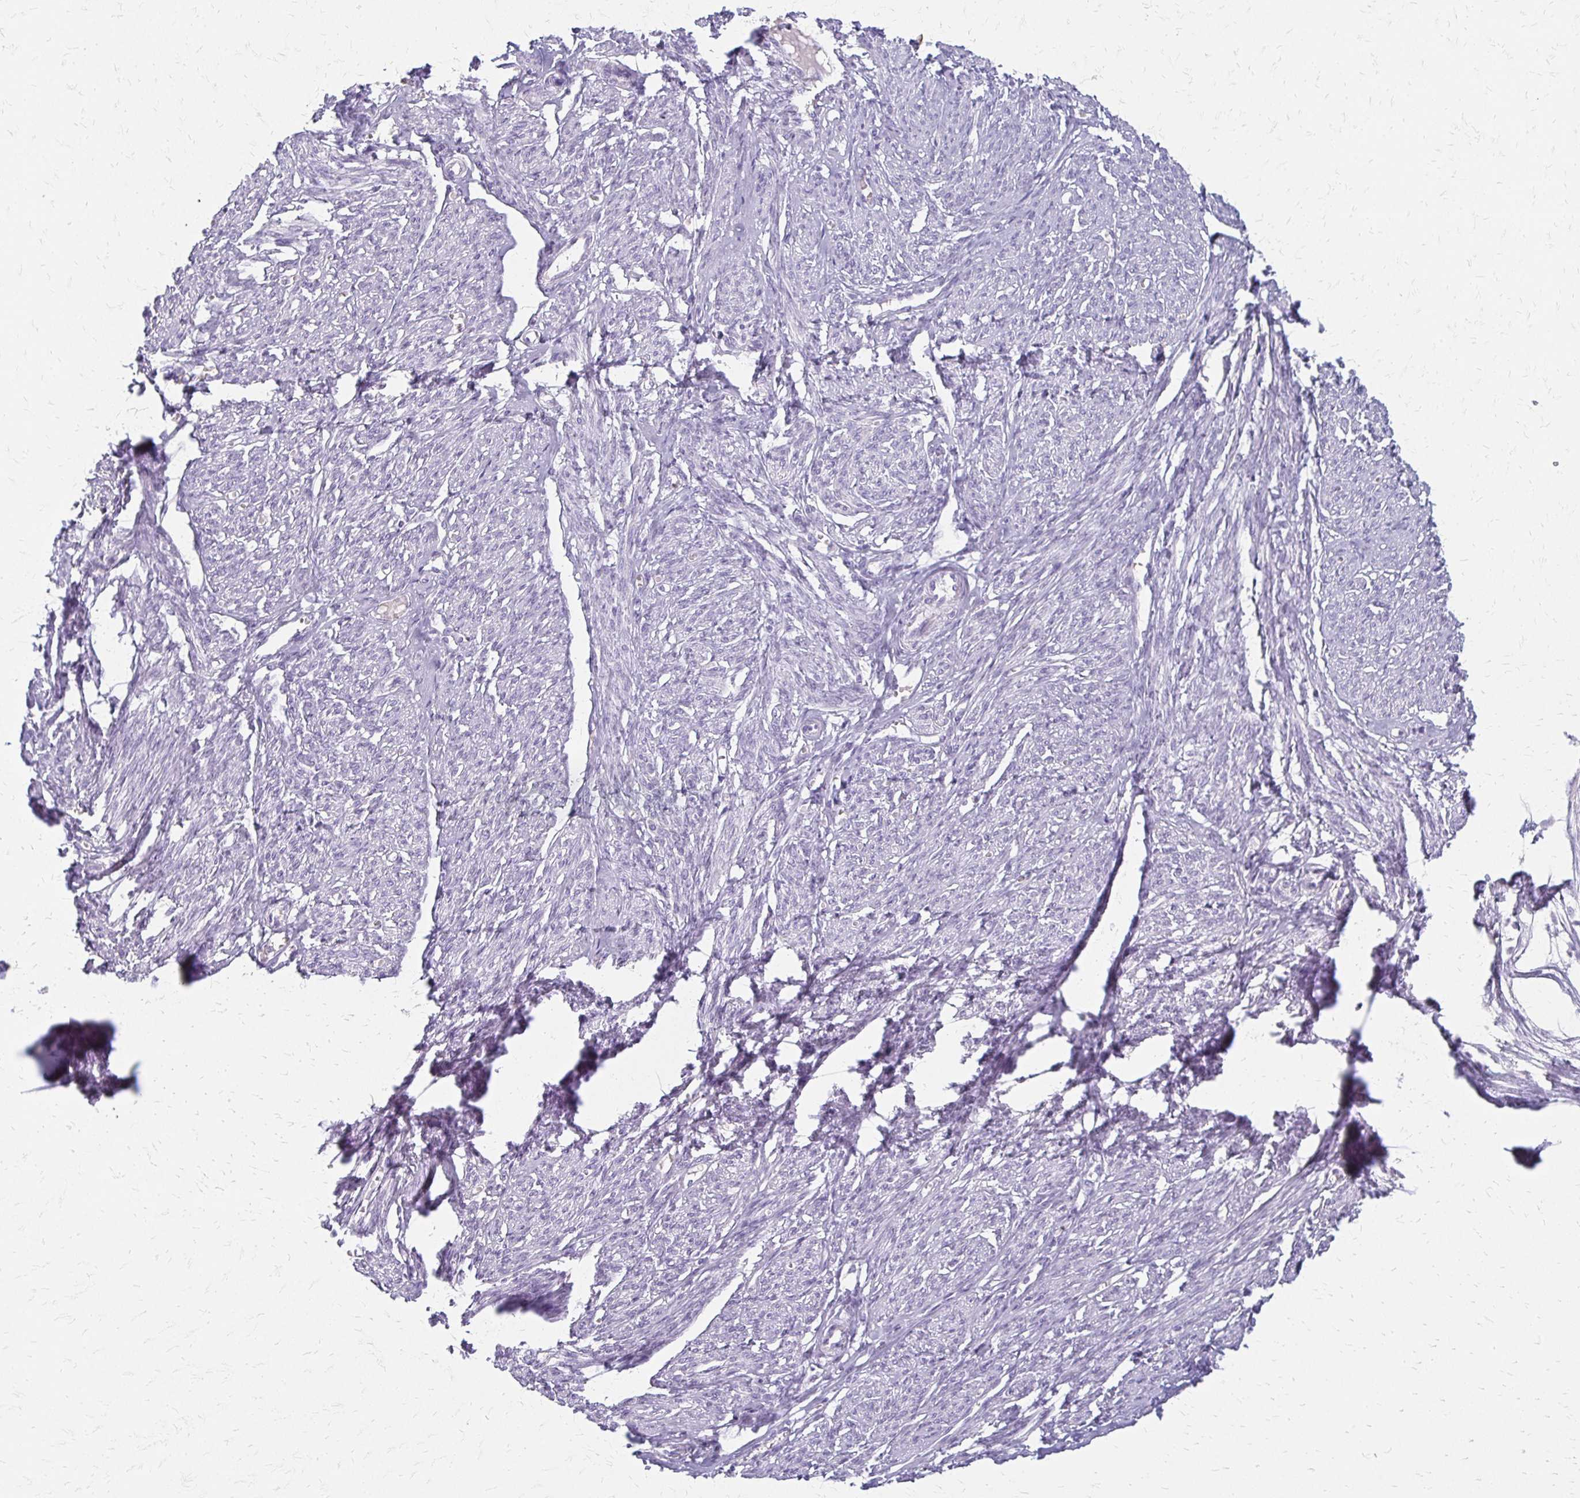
{"staining": {"intensity": "negative", "quantity": "none", "location": "none"}, "tissue": "smooth muscle", "cell_type": "Smooth muscle cells", "image_type": "normal", "snomed": [{"axis": "morphology", "description": "Normal tissue, NOS"}, {"axis": "topography", "description": "Smooth muscle"}], "caption": "Immunohistochemistry micrograph of unremarkable smooth muscle: human smooth muscle stained with DAB exhibits no significant protein positivity in smooth muscle cells.", "gene": "ACP5", "patient": {"sex": "female", "age": 65}}